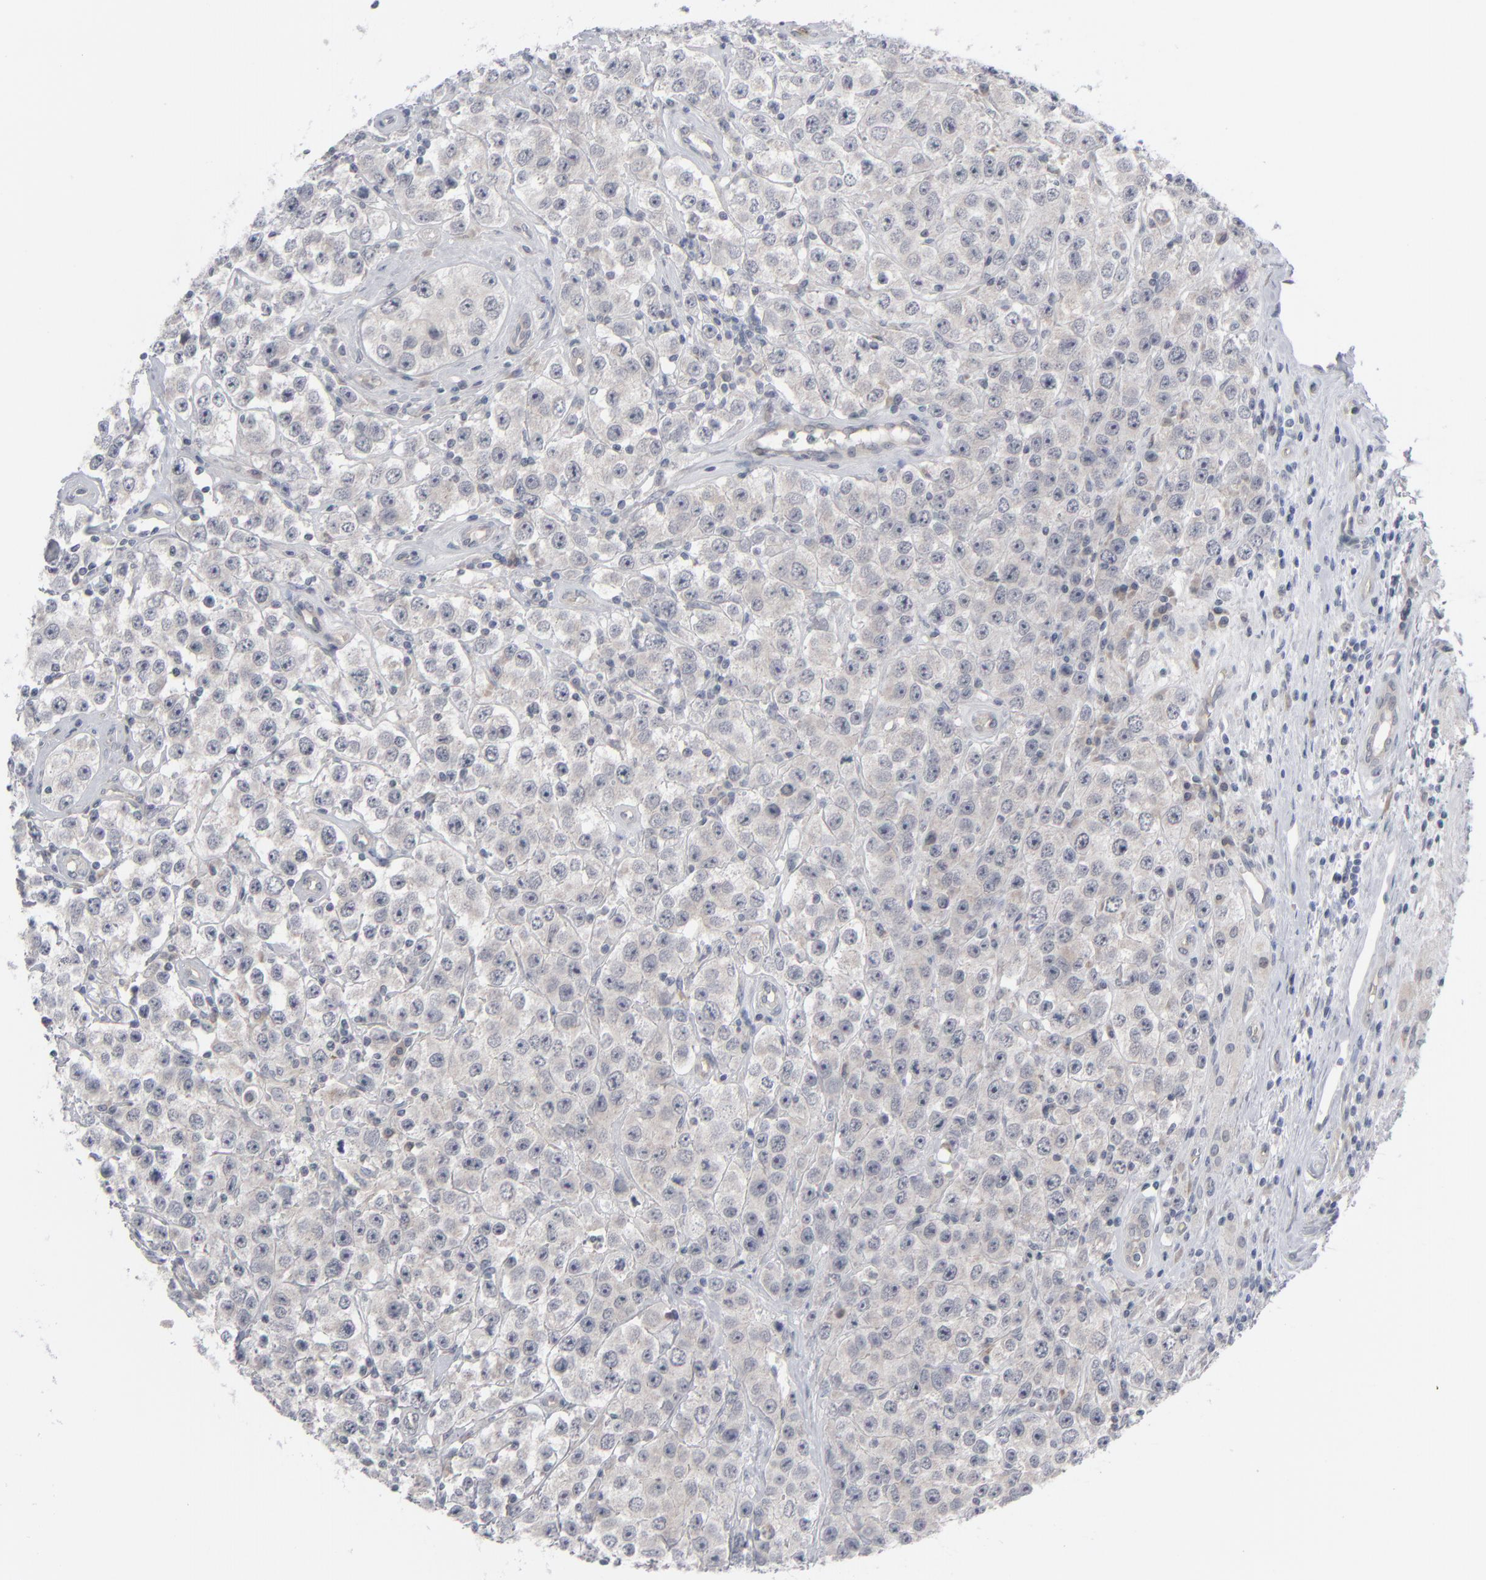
{"staining": {"intensity": "negative", "quantity": "none", "location": "none"}, "tissue": "testis cancer", "cell_type": "Tumor cells", "image_type": "cancer", "snomed": [{"axis": "morphology", "description": "Seminoma, NOS"}, {"axis": "topography", "description": "Testis"}], "caption": "Tumor cells show no significant protein positivity in seminoma (testis).", "gene": "POF1B", "patient": {"sex": "male", "age": 52}}